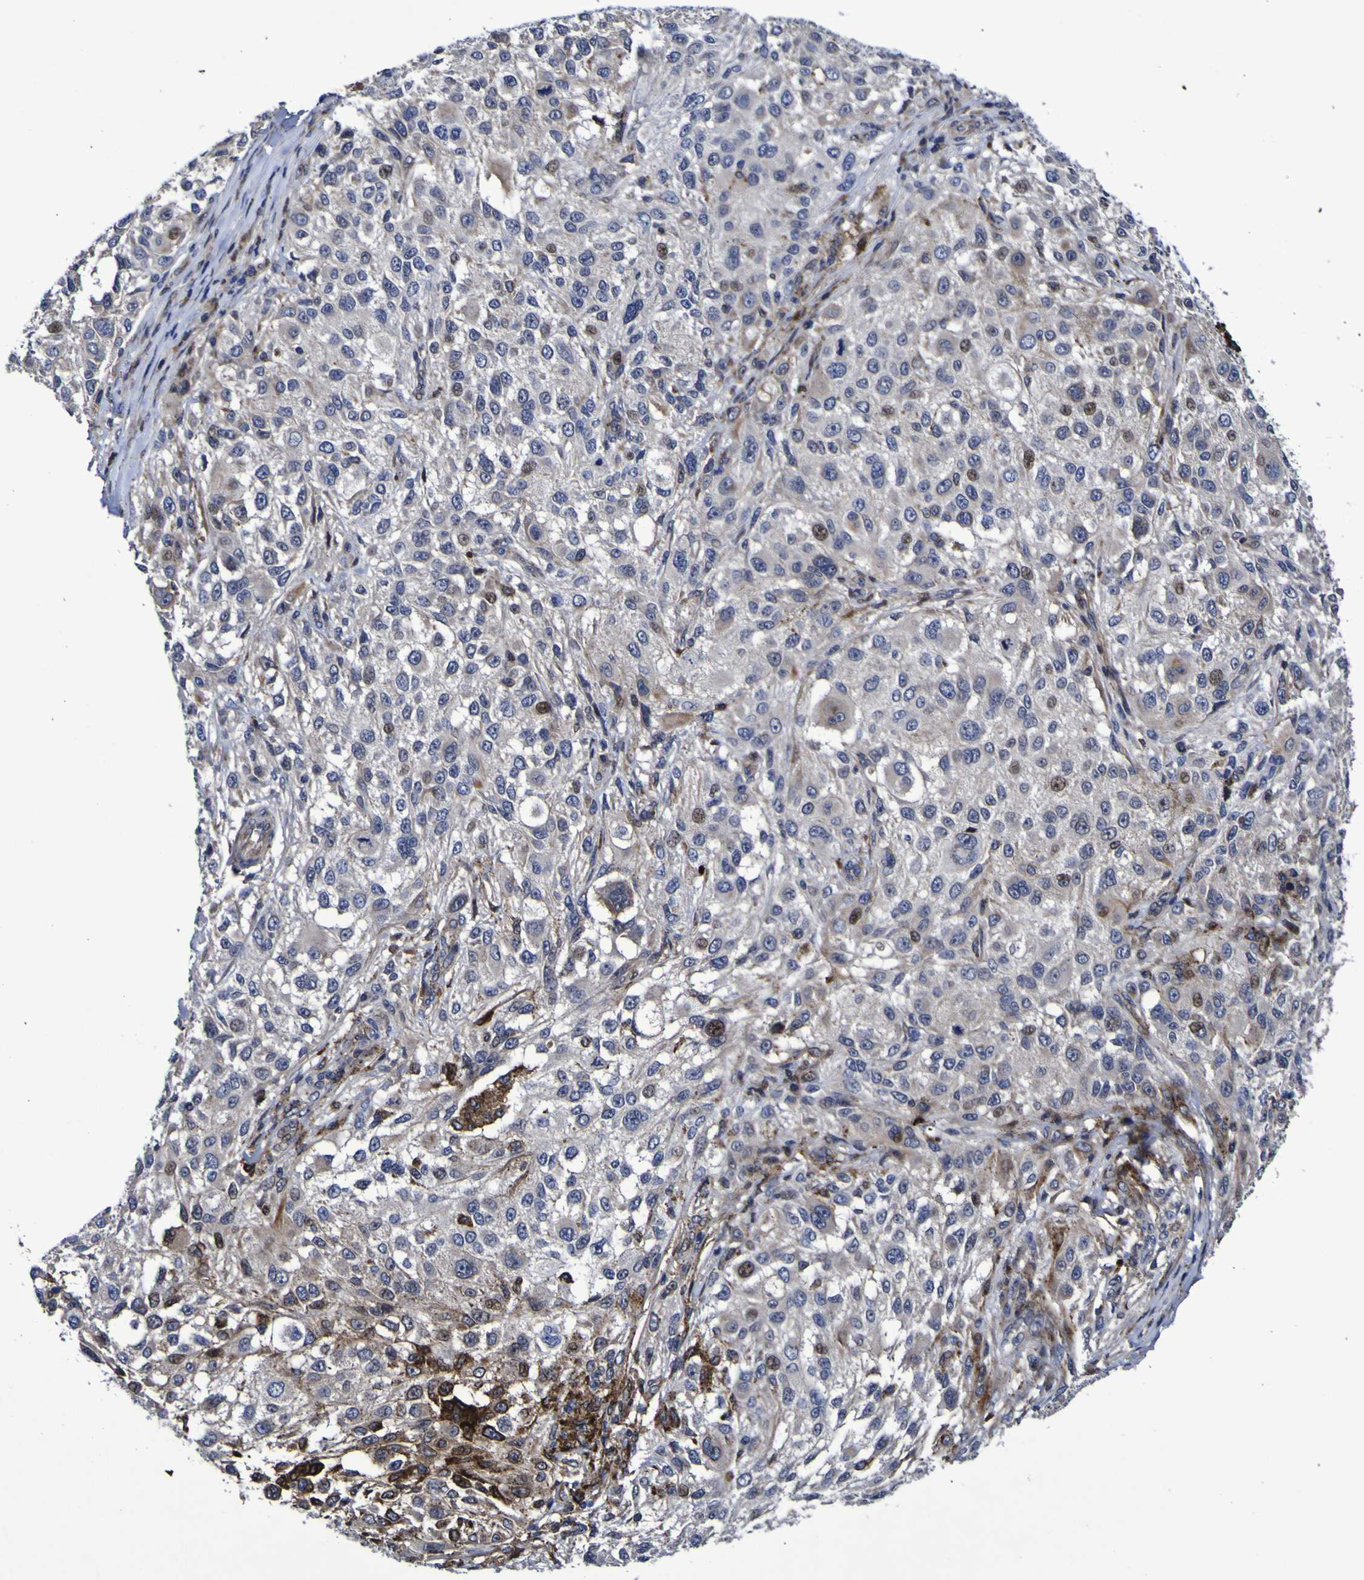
{"staining": {"intensity": "strong", "quantity": "<25%", "location": "cytoplasmic/membranous,nuclear"}, "tissue": "melanoma", "cell_type": "Tumor cells", "image_type": "cancer", "snomed": [{"axis": "morphology", "description": "Necrosis, NOS"}, {"axis": "morphology", "description": "Malignant melanoma, NOS"}, {"axis": "topography", "description": "Skin"}], "caption": "Human melanoma stained with a protein marker reveals strong staining in tumor cells.", "gene": "MGLL", "patient": {"sex": "female", "age": 87}}